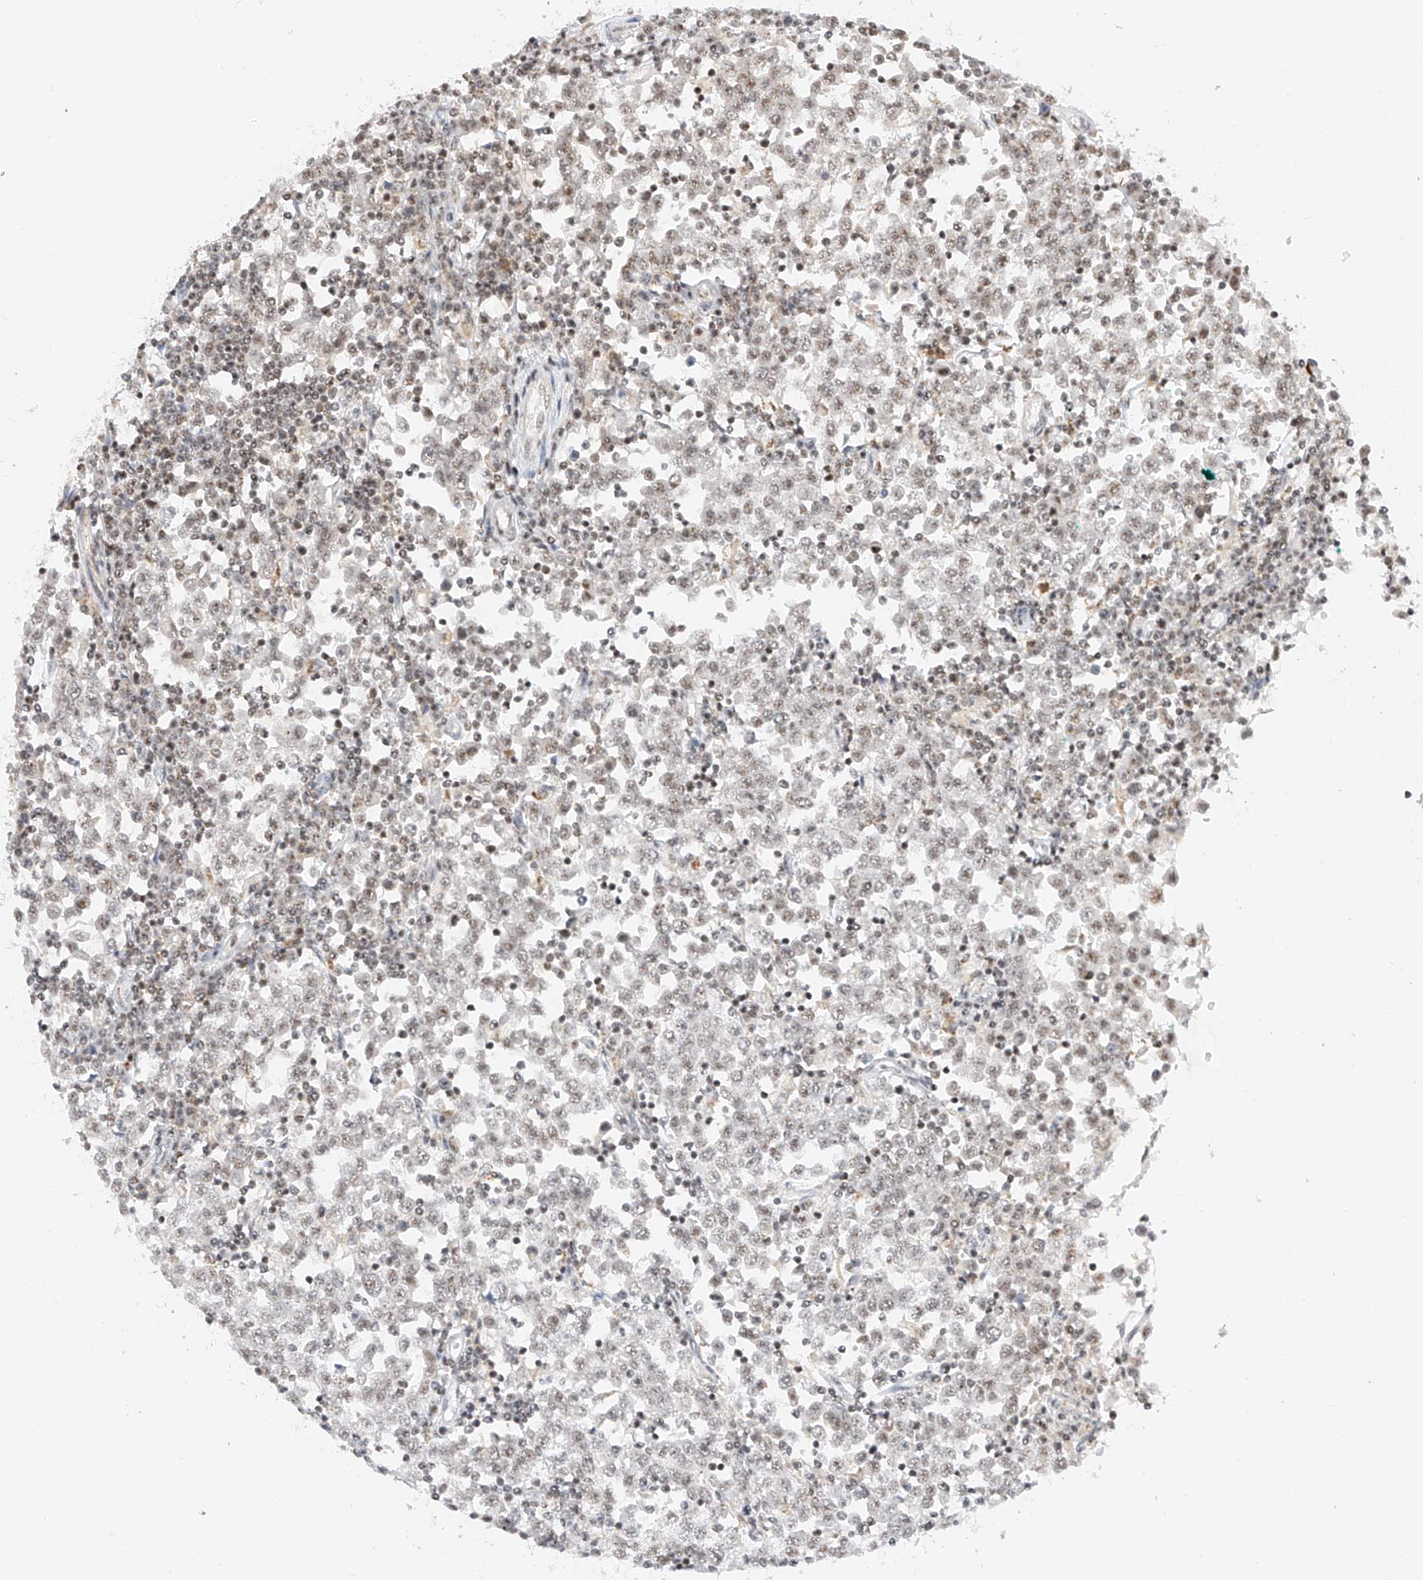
{"staining": {"intensity": "moderate", "quantity": "25%-75%", "location": "nuclear"}, "tissue": "testis cancer", "cell_type": "Tumor cells", "image_type": "cancer", "snomed": [{"axis": "morphology", "description": "Seminoma, NOS"}, {"axis": "topography", "description": "Testis"}], "caption": "Seminoma (testis) tissue displays moderate nuclear positivity in about 25%-75% of tumor cells, visualized by immunohistochemistry.", "gene": "NRF1", "patient": {"sex": "male", "age": 65}}